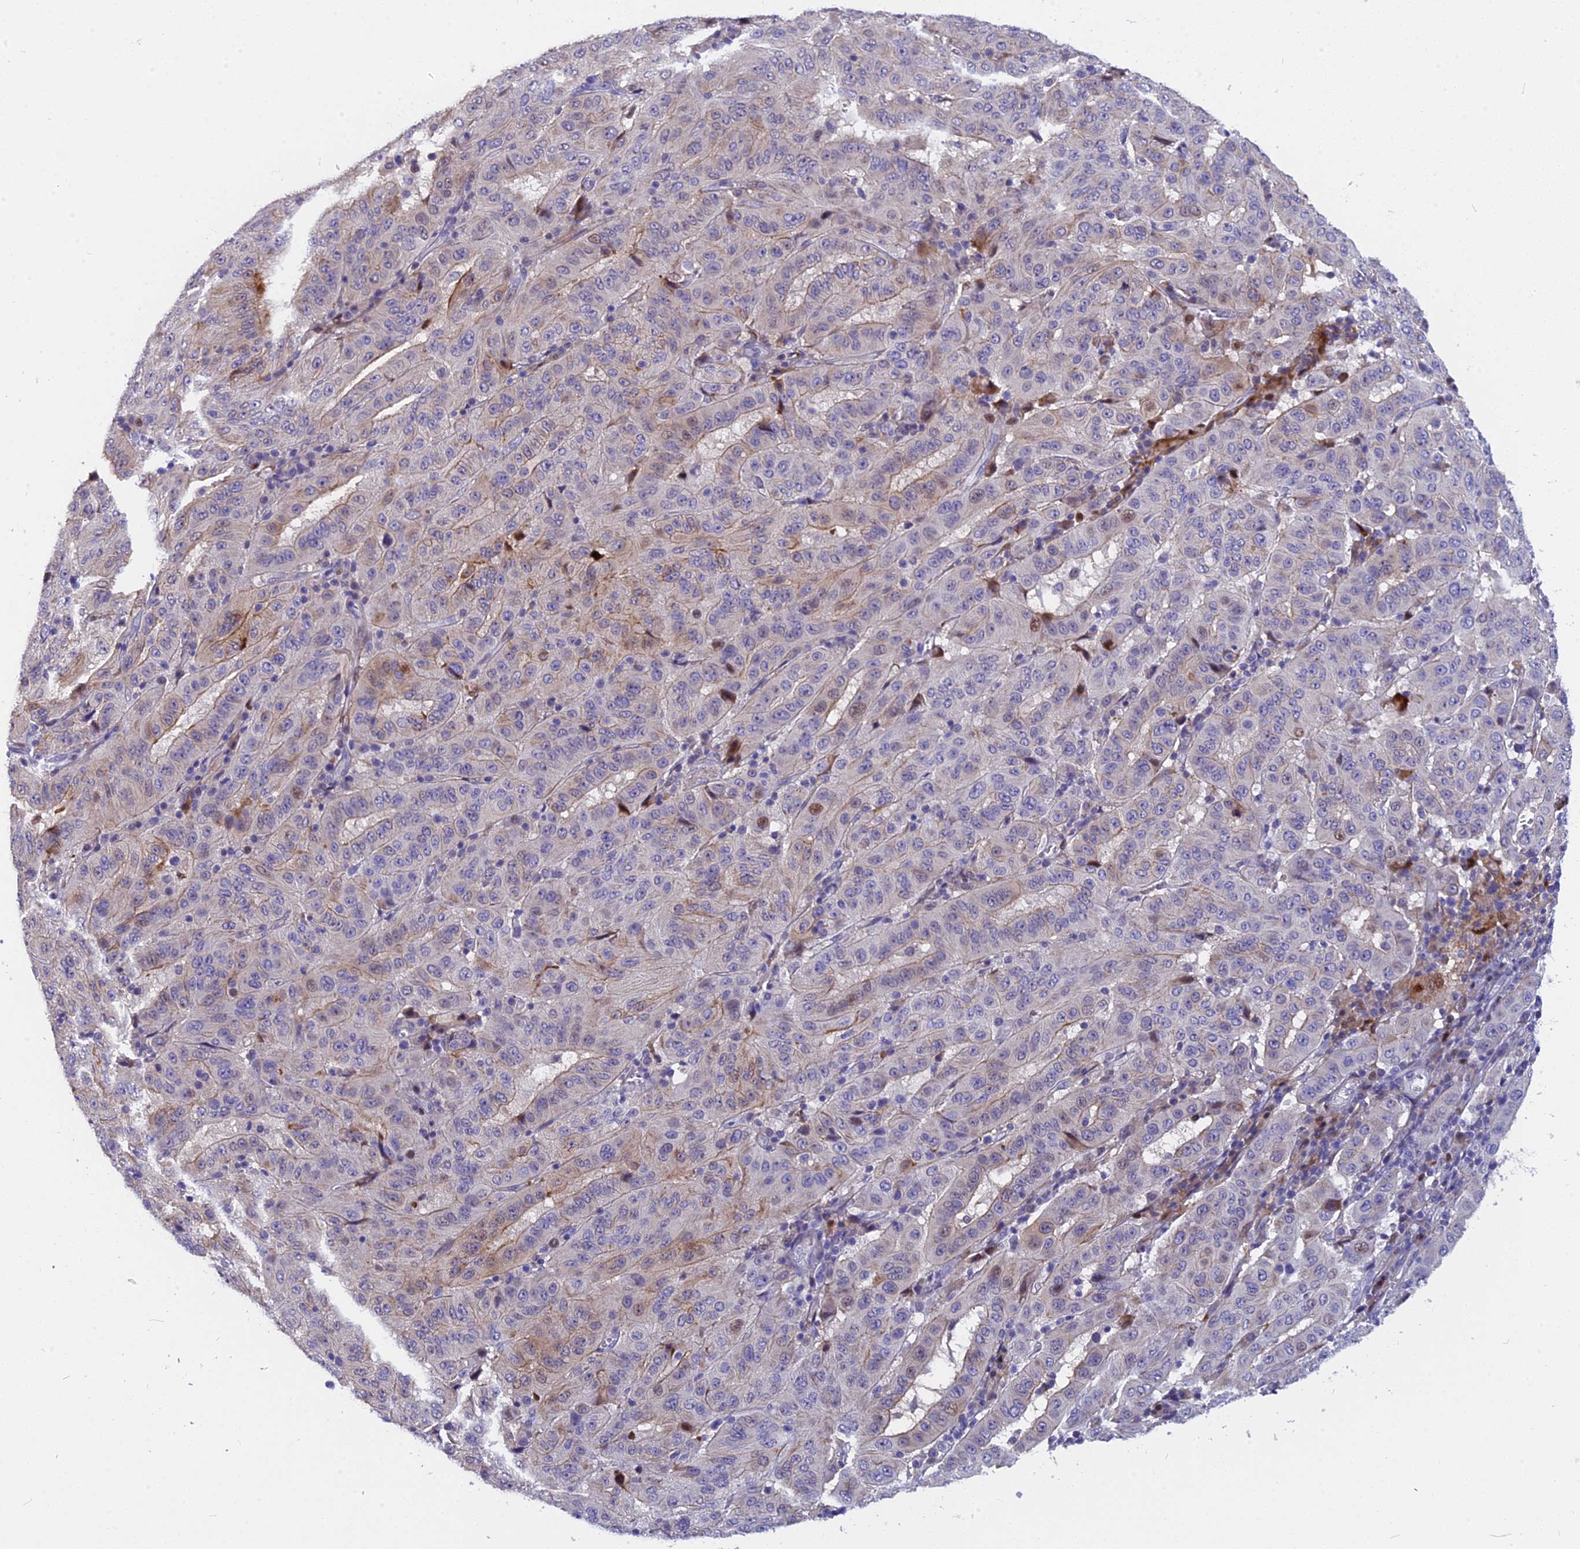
{"staining": {"intensity": "weak", "quantity": "<25%", "location": "cytoplasmic/membranous,nuclear"}, "tissue": "pancreatic cancer", "cell_type": "Tumor cells", "image_type": "cancer", "snomed": [{"axis": "morphology", "description": "Adenocarcinoma, NOS"}, {"axis": "topography", "description": "Pancreas"}], "caption": "Immunohistochemical staining of adenocarcinoma (pancreatic) demonstrates no significant positivity in tumor cells.", "gene": "NKPD1", "patient": {"sex": "male", "age": 63}}